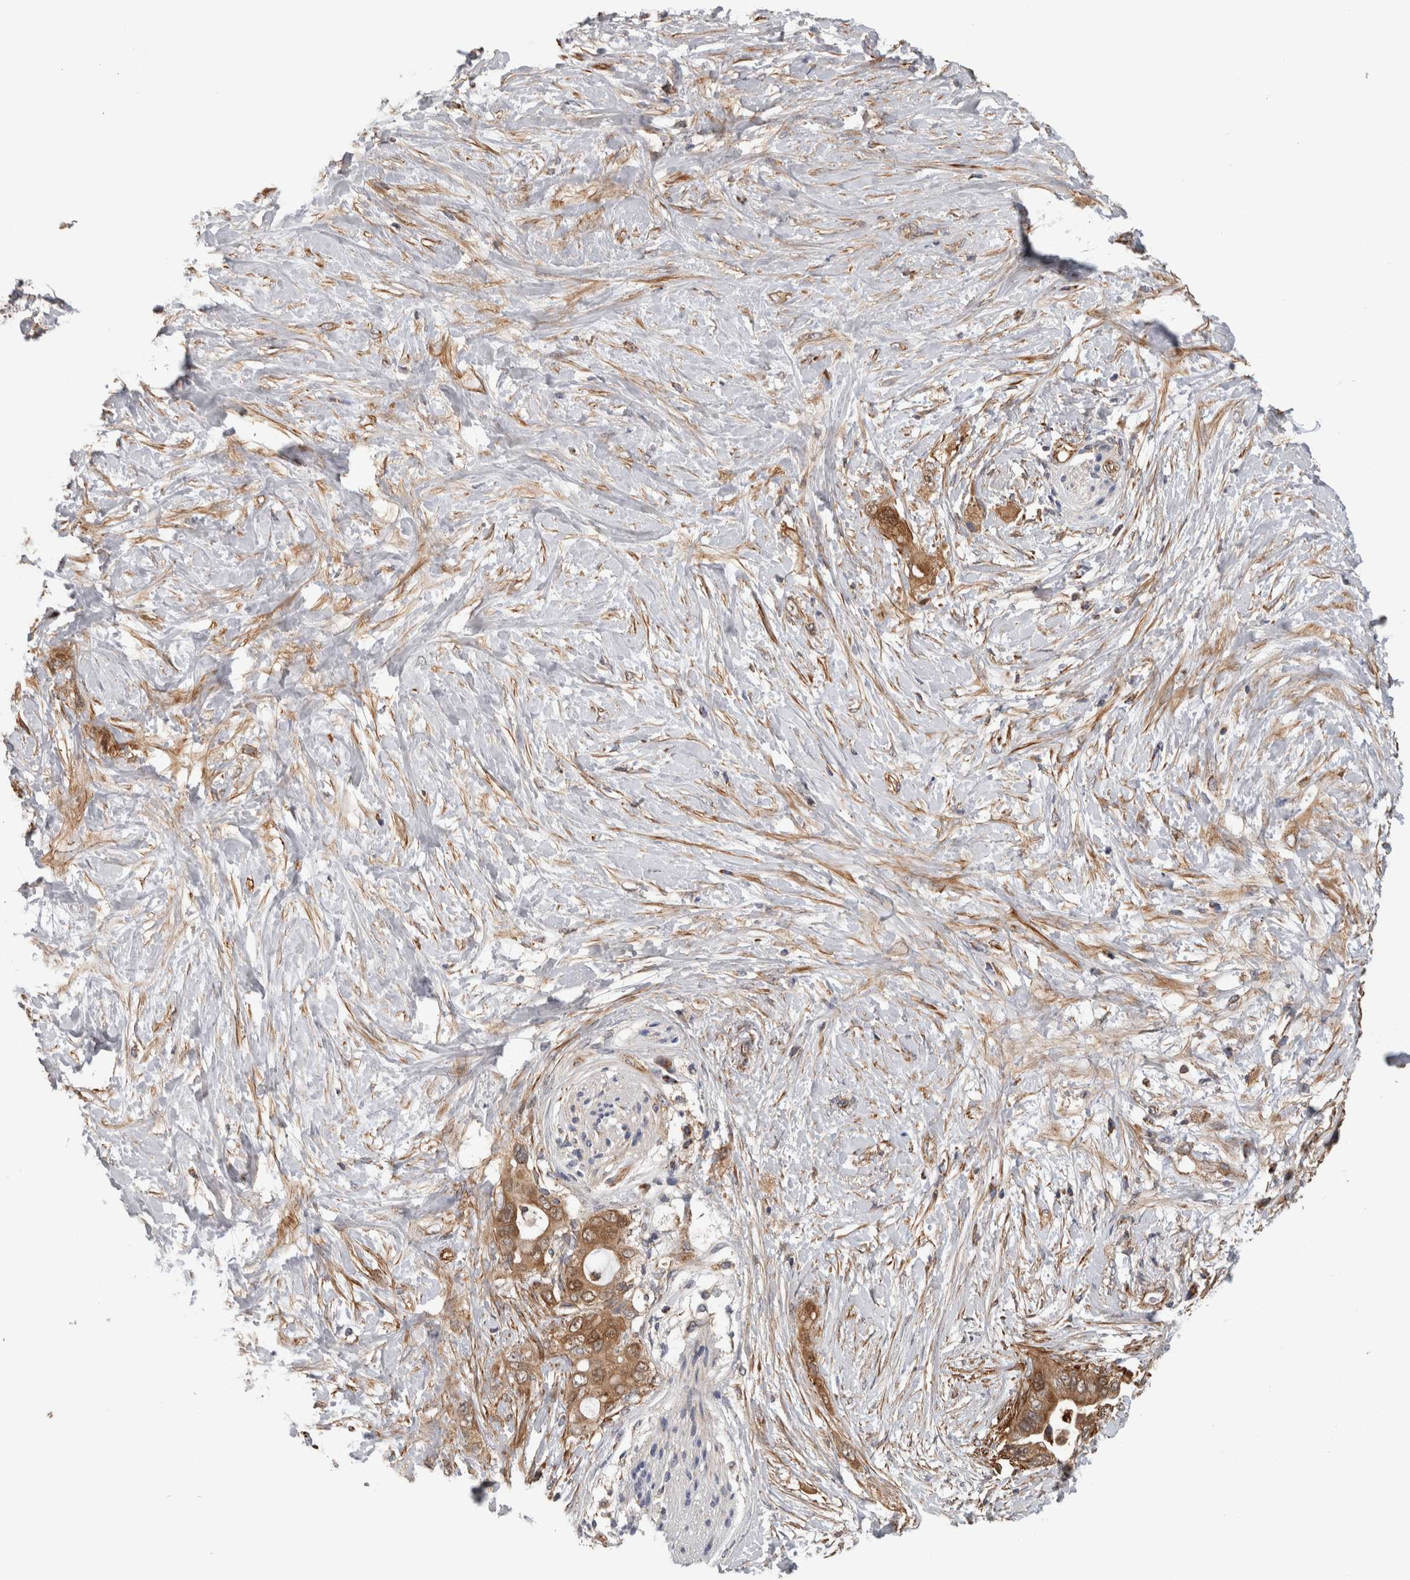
{"staining": {"intensity": "moderate", "quantity": ">75%", "location": "cytoplasmic/membranous"}, "tissue": "pancreatic cancer", "cell_type": "Tumor cells", "image_type": "cancer", "snomed": [{"axis": "morphology", "description": "Adenocarcinoma, NOS"}, {"axis": "topography", "description": "Pancreas"}], "caption": "Immunohistochemistry (IHC) histopathology image of neoplastic tissue: human pancreatic adenocarcinoma stained using immunohistochemistry shows medium levels of moderate protein expression localized specifically in the cytoplasmic/membranous of tumor cells, appearing as a cytoplasmic/membranous brown color.", "gene": "SFXN2", "patient": {"sex": "female", "age": 56}}